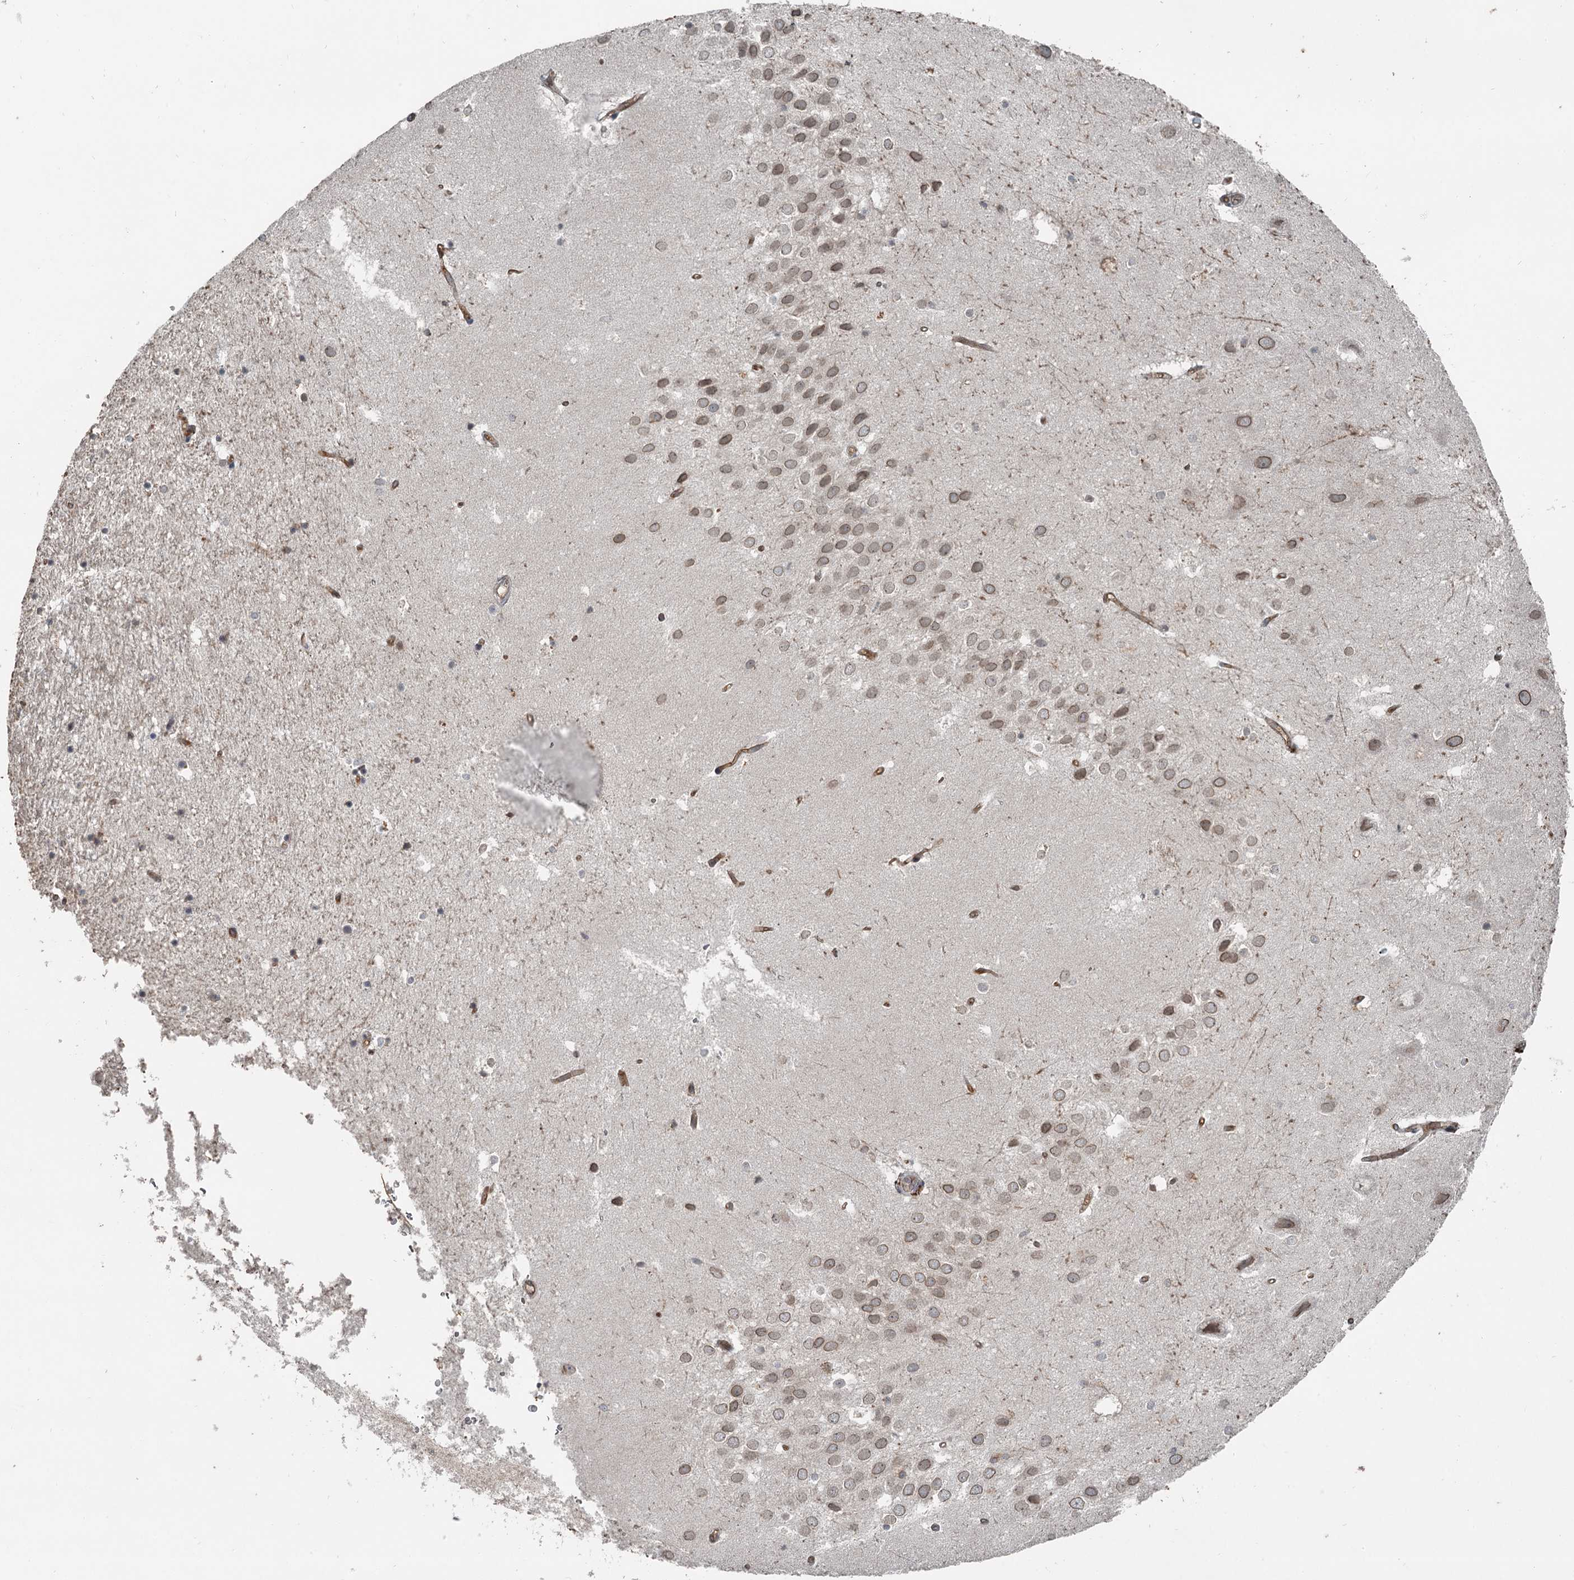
{"staining": {"intensity": "weak", "quantity": "<25%", "location": "cytoplasmic/membranous,nuclear"}, "tissue": "hippocampus", "cell_type": "Glial cells", "image_type": "normal", "snomed": [{"axis": "morphology", "description": "Normal tissue, NOS"}, {"axis": "topography", "description": "Hippocampus"}], "caption": "High power microscopy image of an IHC photomicrograph of unremarkable hippocampus, revealing no significant expression in glial cells.", "gene": "SLC39A8", "patient": {"sex": "female", "age": 52}}